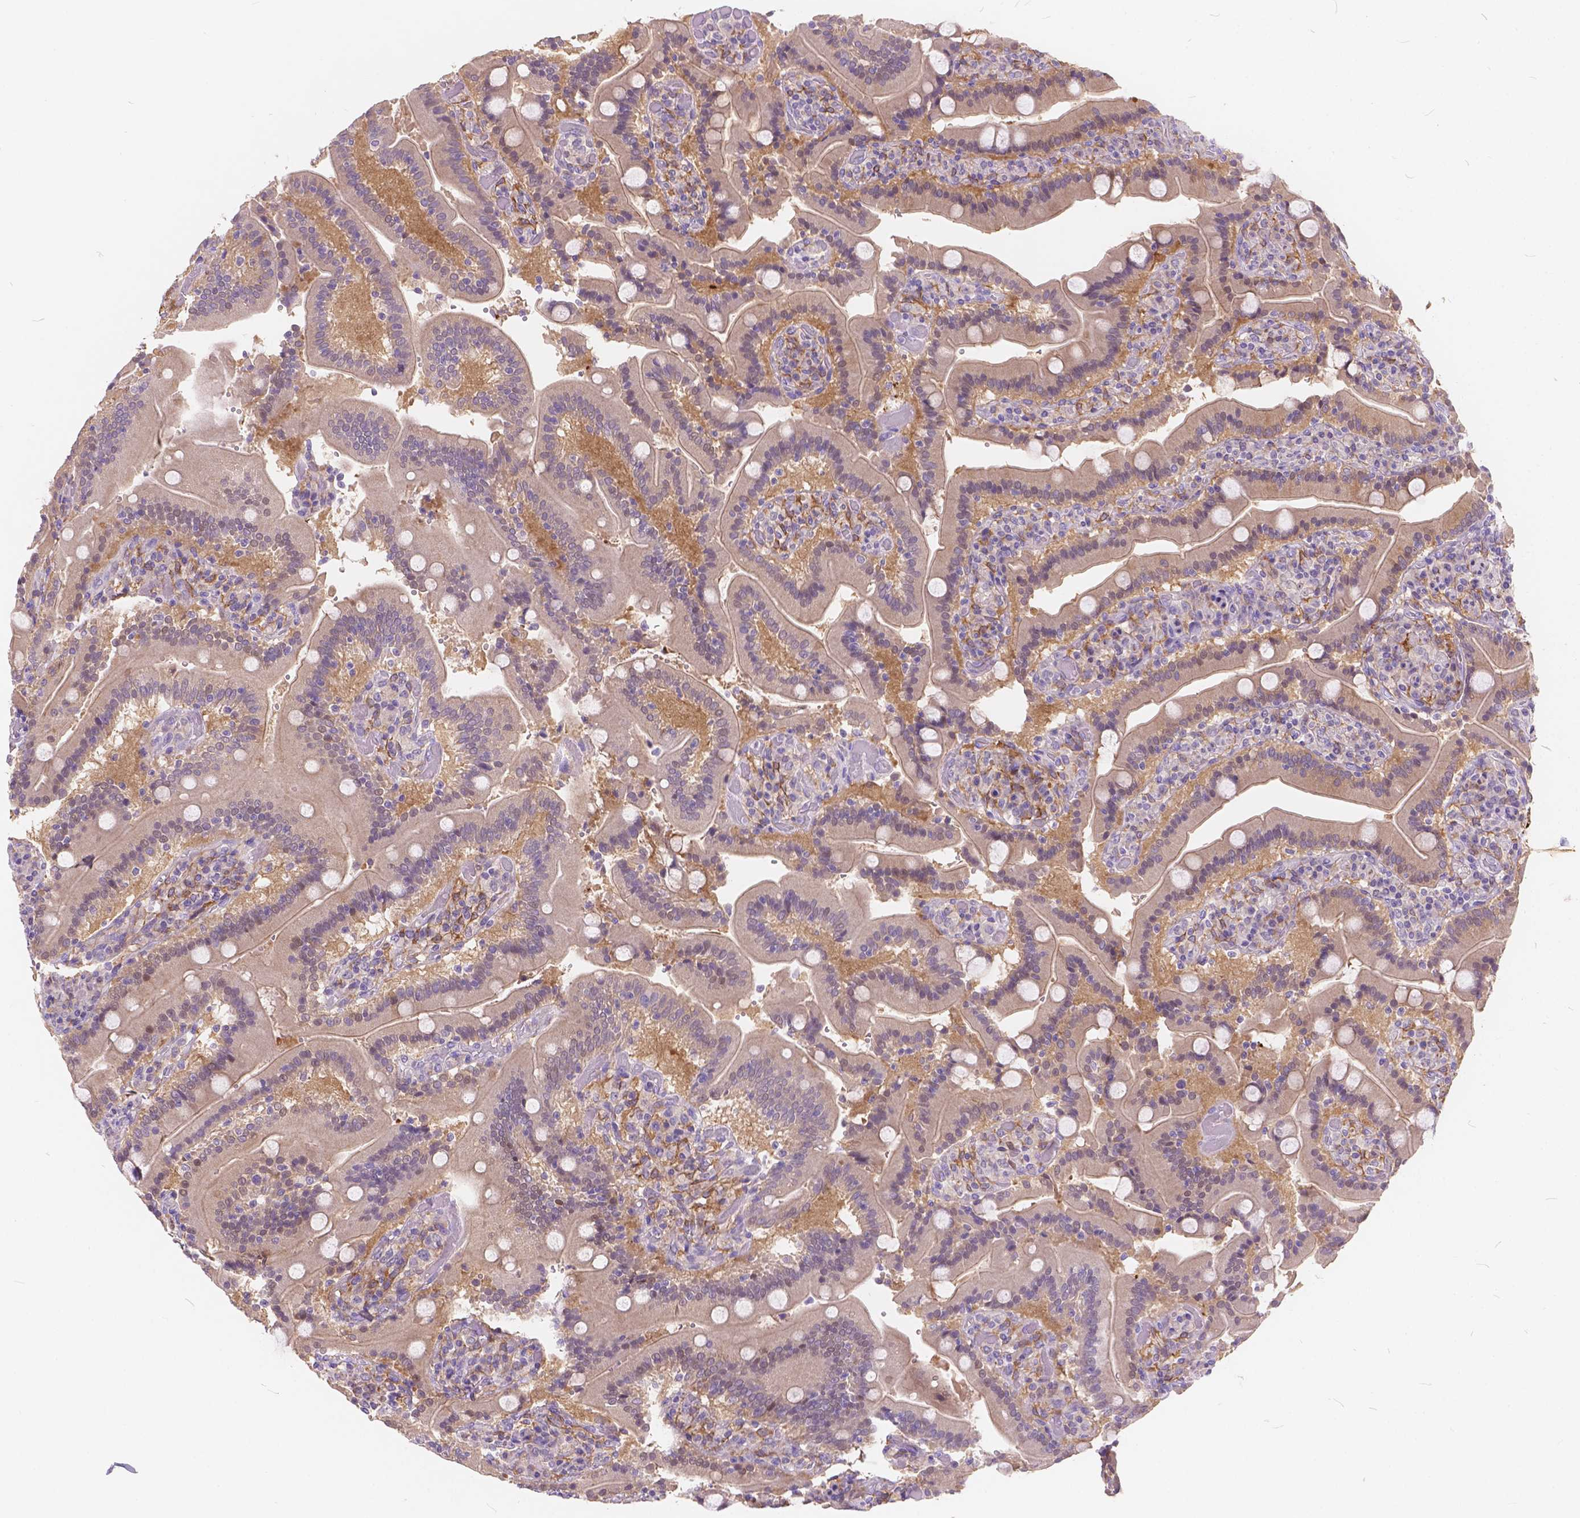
{"staining": {"intensity": "weak", "quantity": "25%-75%", "location": "cytoplasmic/membranous"}, "tissue": "duodenum", "cell_type": "Glandular cells", "image_type": "normal", "snomed": [{"axis": "morphology", "description": "Normal tissue, NOS"}, {"axis": "topography", "description": "Duodenum"}], "caption": "Immunohistochemical staining of unremarkable duodenum shows 25%-75% levels of weak cytoplasmic/membranous protein staining in approximately 25%-75% of glandular cells. The staining was performed using DAB (3,3'-diaminobenzidine), with brown indicating positive protein expression. Nuclei are stained blue with hematoxylin.", "gene": "PEX11G", "patient": {"sex": "female", "age": 62}}